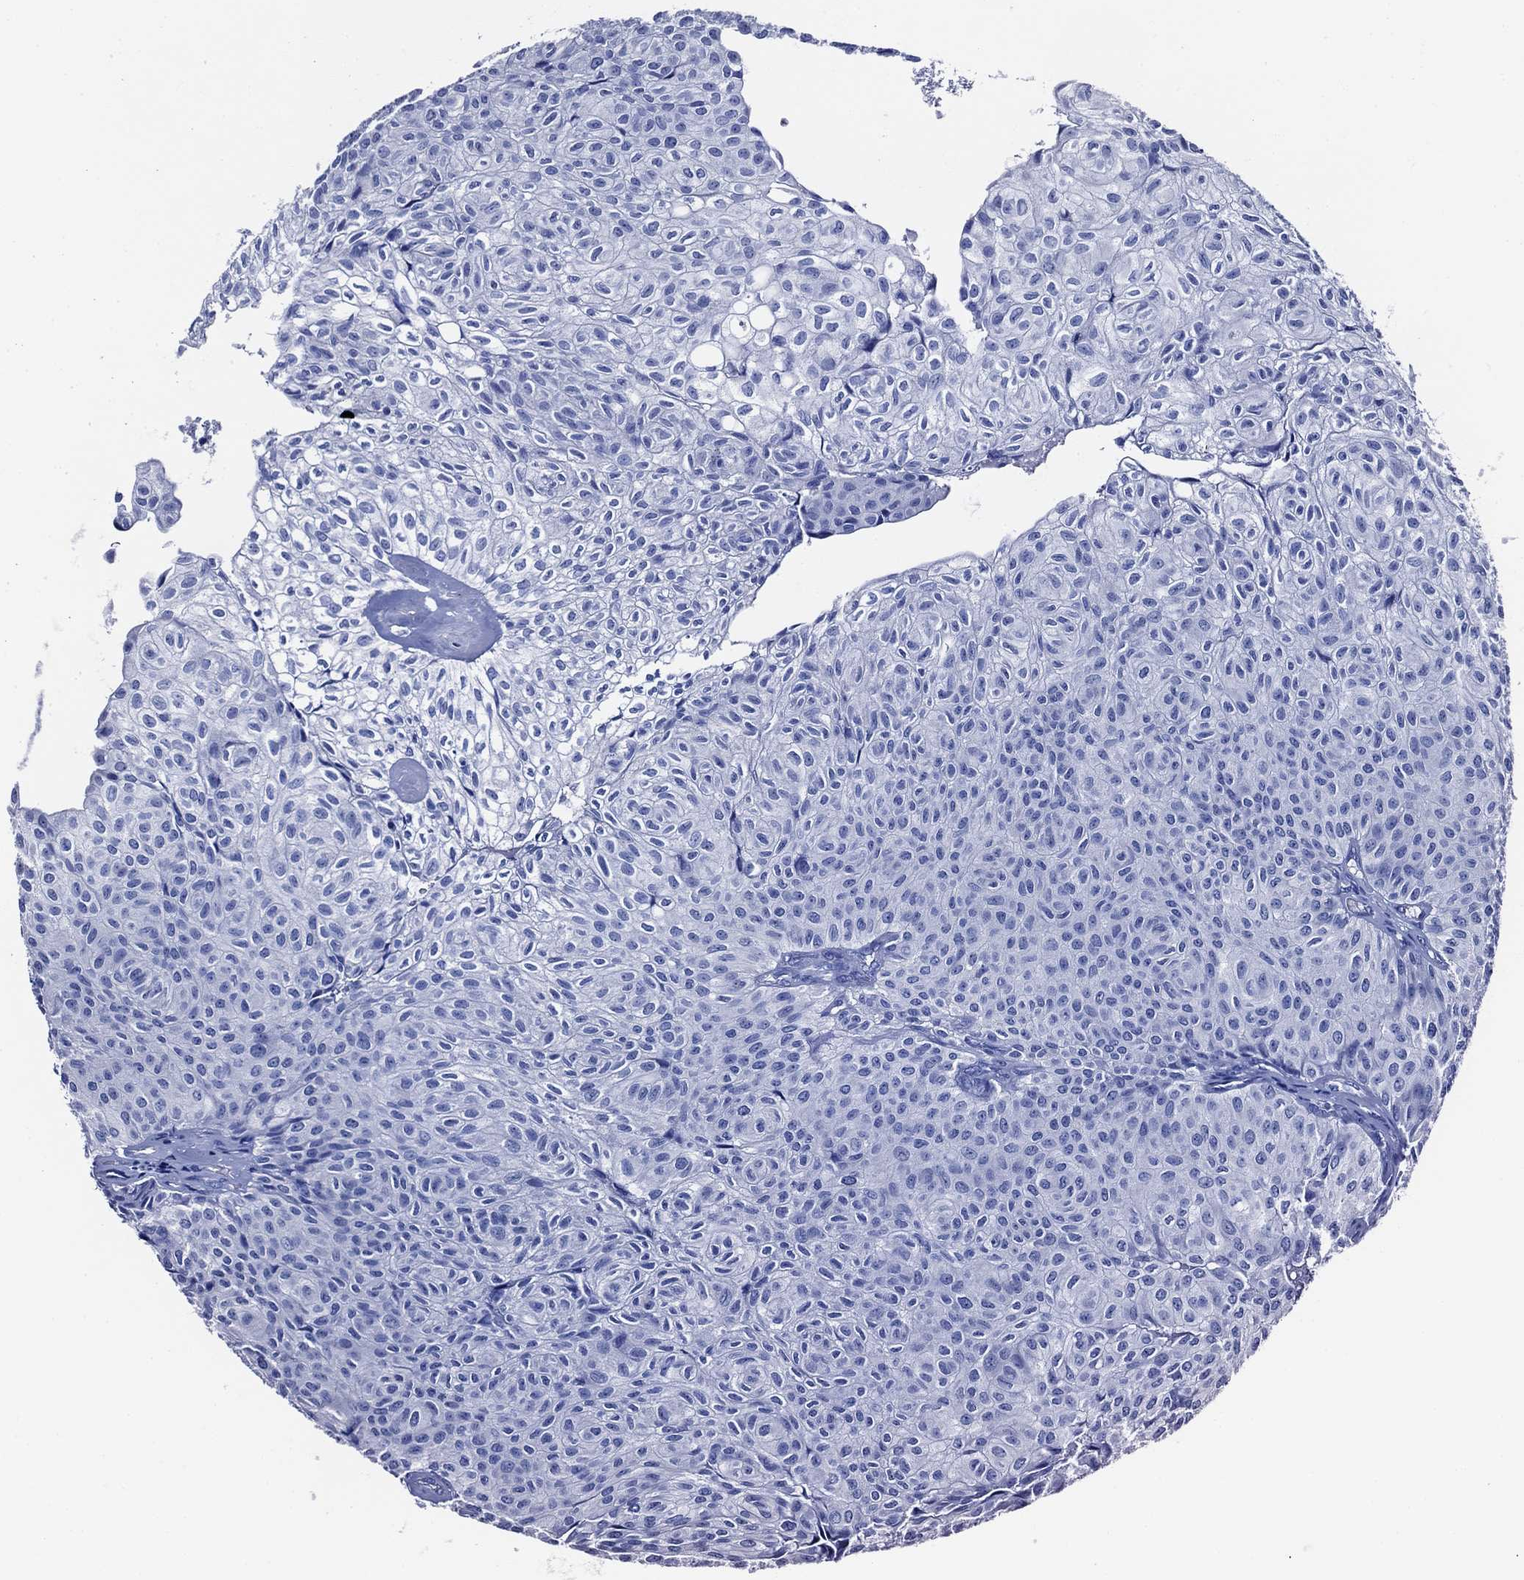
{"staining": {"intensity": "negative", "quantity": "none", "location": "none"}, "tissue": "urothelial cancer", "cell_type": "Tumor cells", "image_type": "cancer", "snomed": [{"axis": "morphology", "description": "Urothelial carcinoma, Low grade"}, {"axis": "topography", "description": "Urinary bladder"}], "caption": "Urothelial carcinoma (low-grade) was stained to show a protein in brown. There is no significant positivity in tumor cells.", "gene": "GIP", "patient": {"sex": "male", "age": 89}}